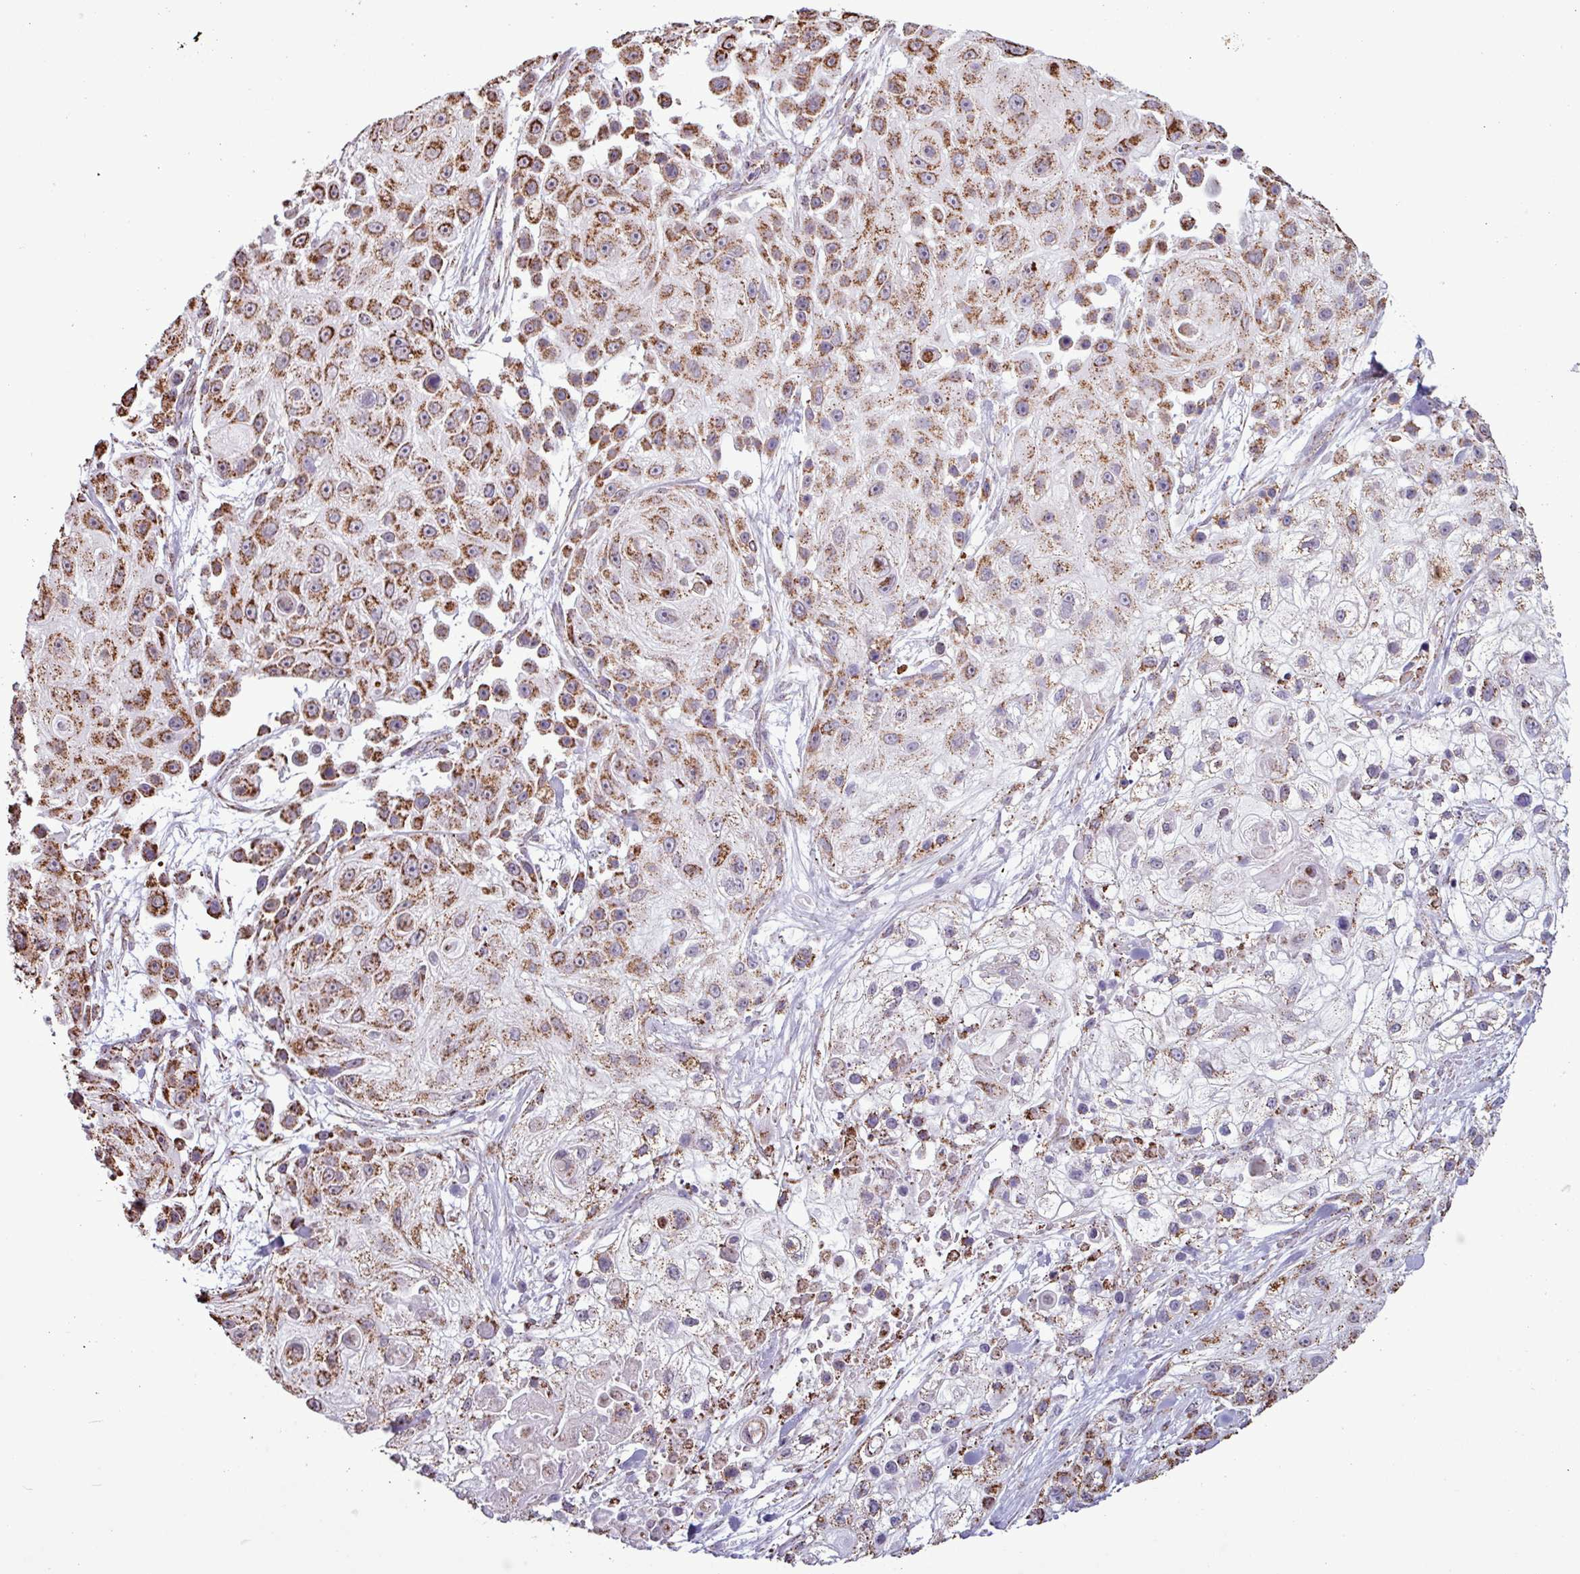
{"staining": {"intensity": "strong", "quantity": ">75%", "location": "cytoplasmic/membranous"}, "tissue": "skin cancer", "cell_type": "Tumor cells", "image_type": "cancer", "snomed": [{"axis": "morphology", "description": "Squamous cell carcinoma, NOS"}, {"axis": "topography", "description": "Skin"}], "caption": "Human squamous cell carcinoma (skin) stained with a protein marker displays strong staining in tumor cells.", "gene": "ALG8", "patient": {"sex": "male", "age": 67}}